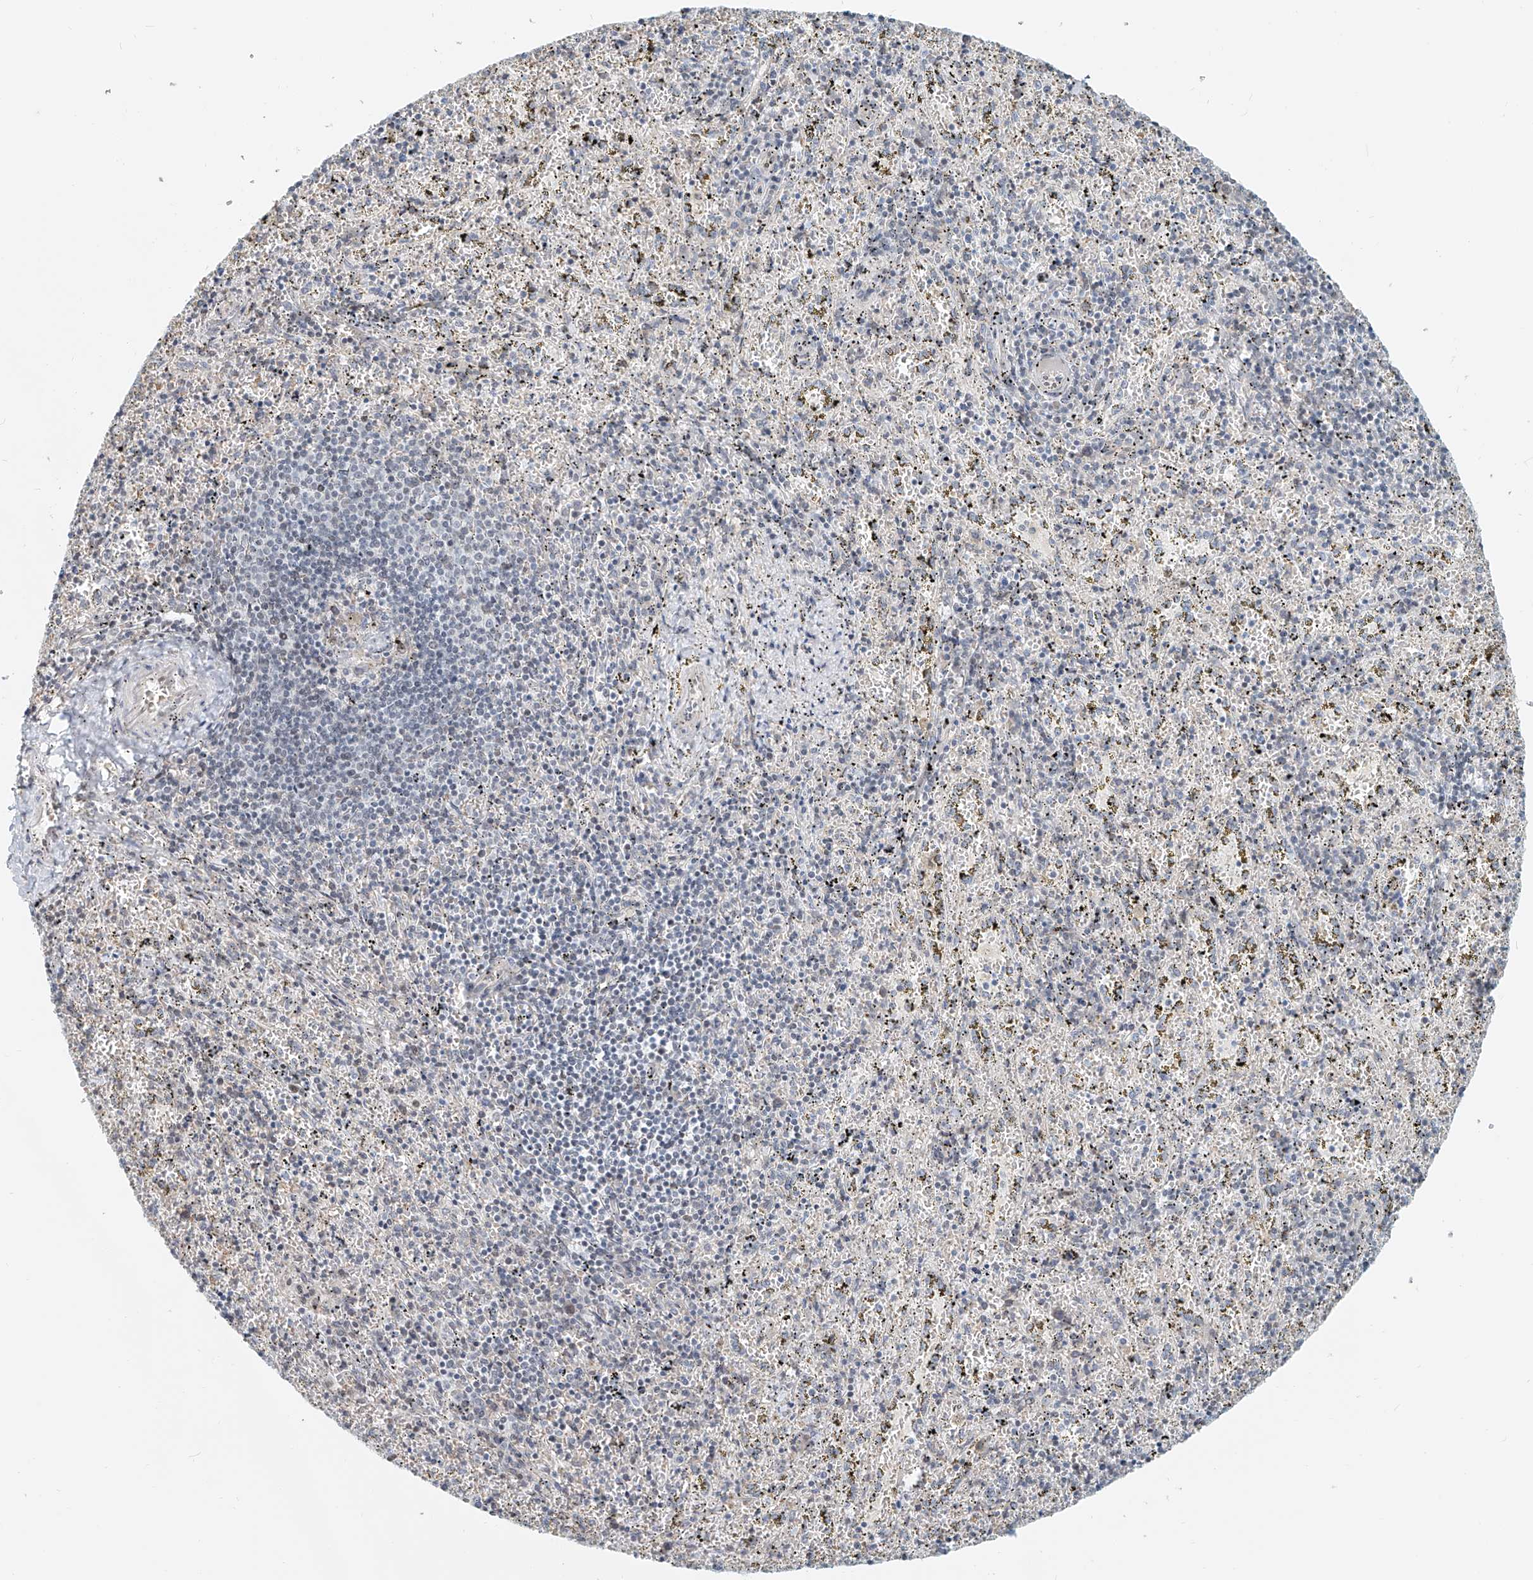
{"staining": {"intensity": "negative", "quantity": "none", "location": "none"}, "tissue": "spleen", "cell_type": "Cells in red pulp", "image_type": "normal", "snomed": [{"axis": "morphology", "description": "Normal tissue, NOS"}, {"axis": "topography", "description": "Spleen"}], "caption": "Spleen stained for a protein using IHC displays no expression cells in red pulp.", "gene": "SASH1", "patient": {"sex": "male", "age": 11}}